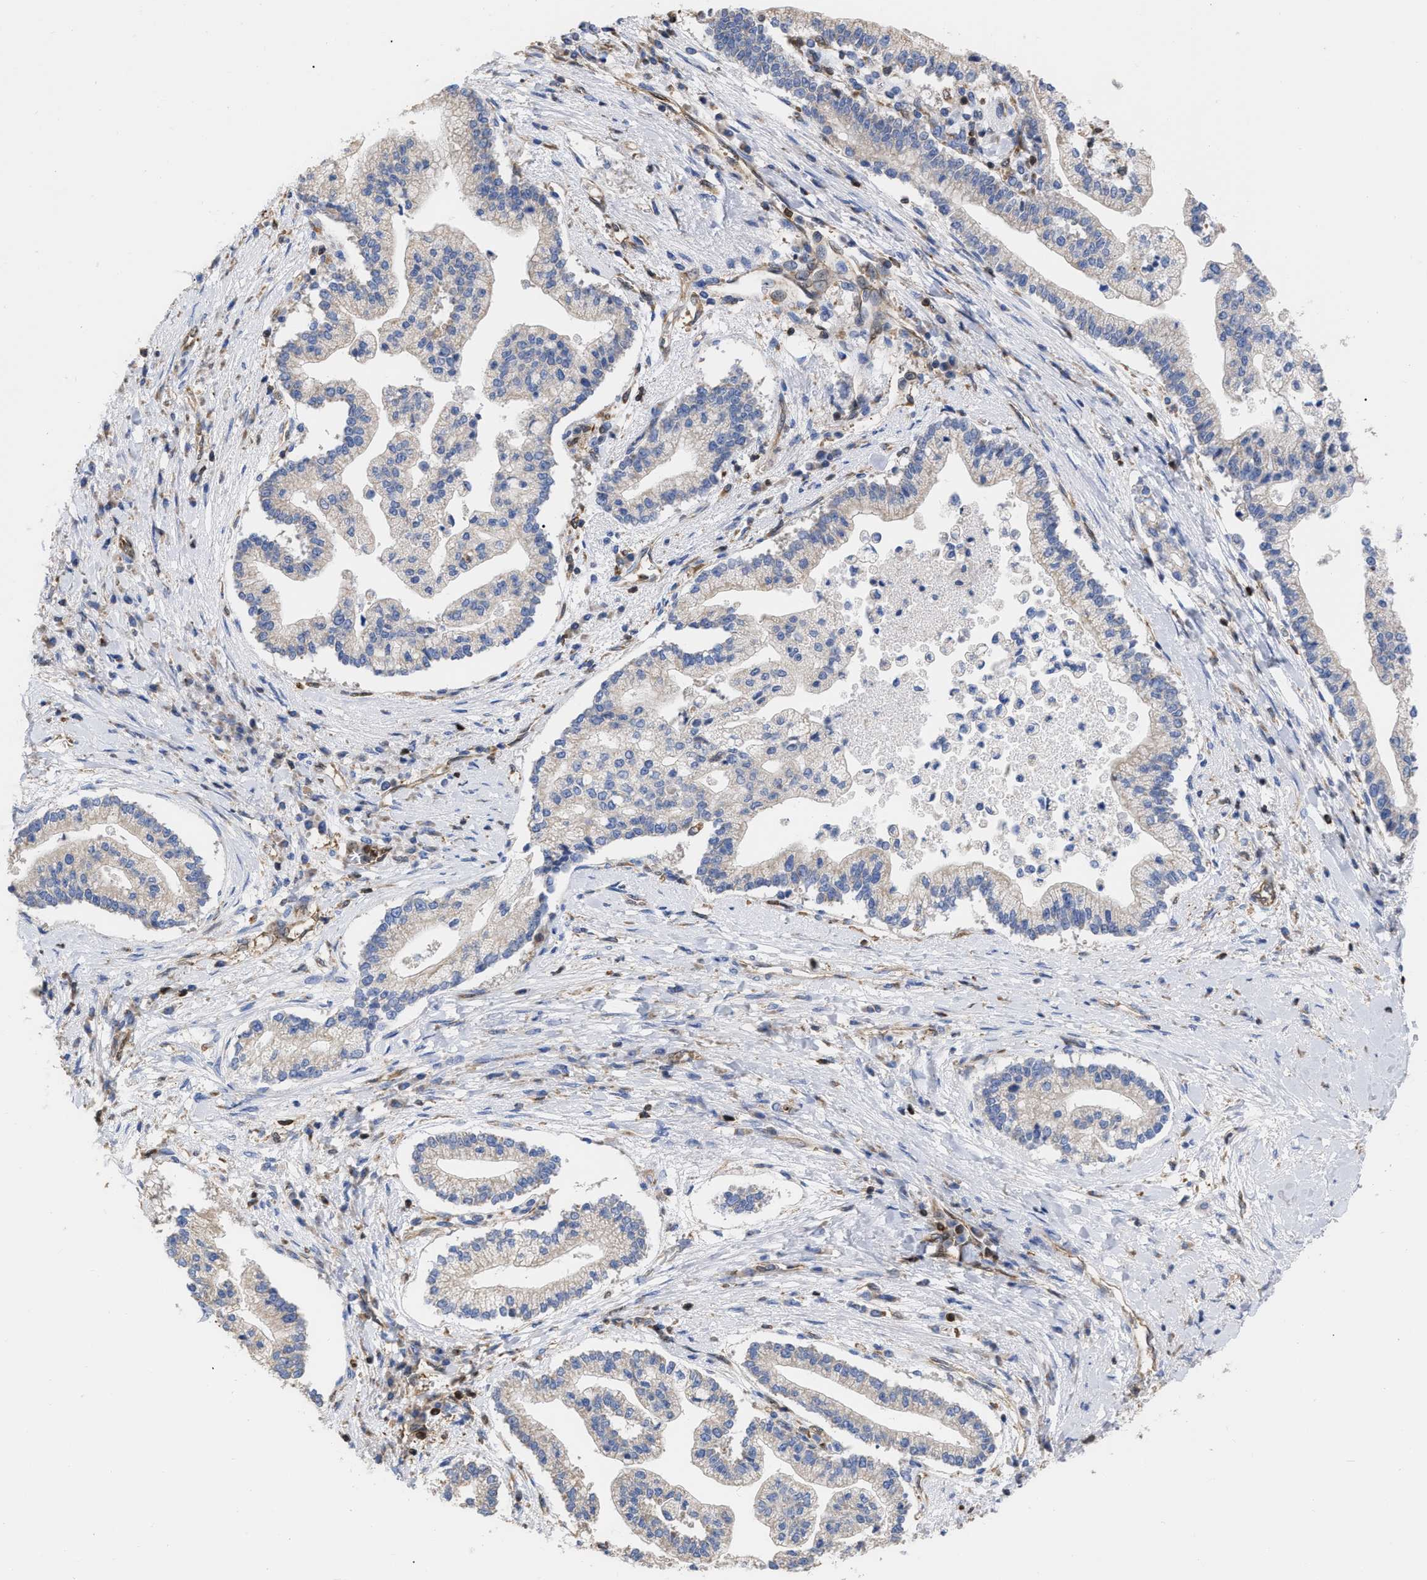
{"staining": {"intensity": "negative", "quantity": "none", "location": "none"}, "tissue": "liver cancer", "cell_type": "Tumor cells", "image_type": "cancer", "snomed": [{"axis": "morphology", "description": "Cholangiocarcinoma"}, {"axis": "topography", "description": "Liver"}], "caption": "Immunohistochemistry photomicrograph of liver cancer stained for a protein (brown), which displays no positivity in tumor cells.", "gene": "GIMAP4", "patient": {"sex": "male", "age": 50}}